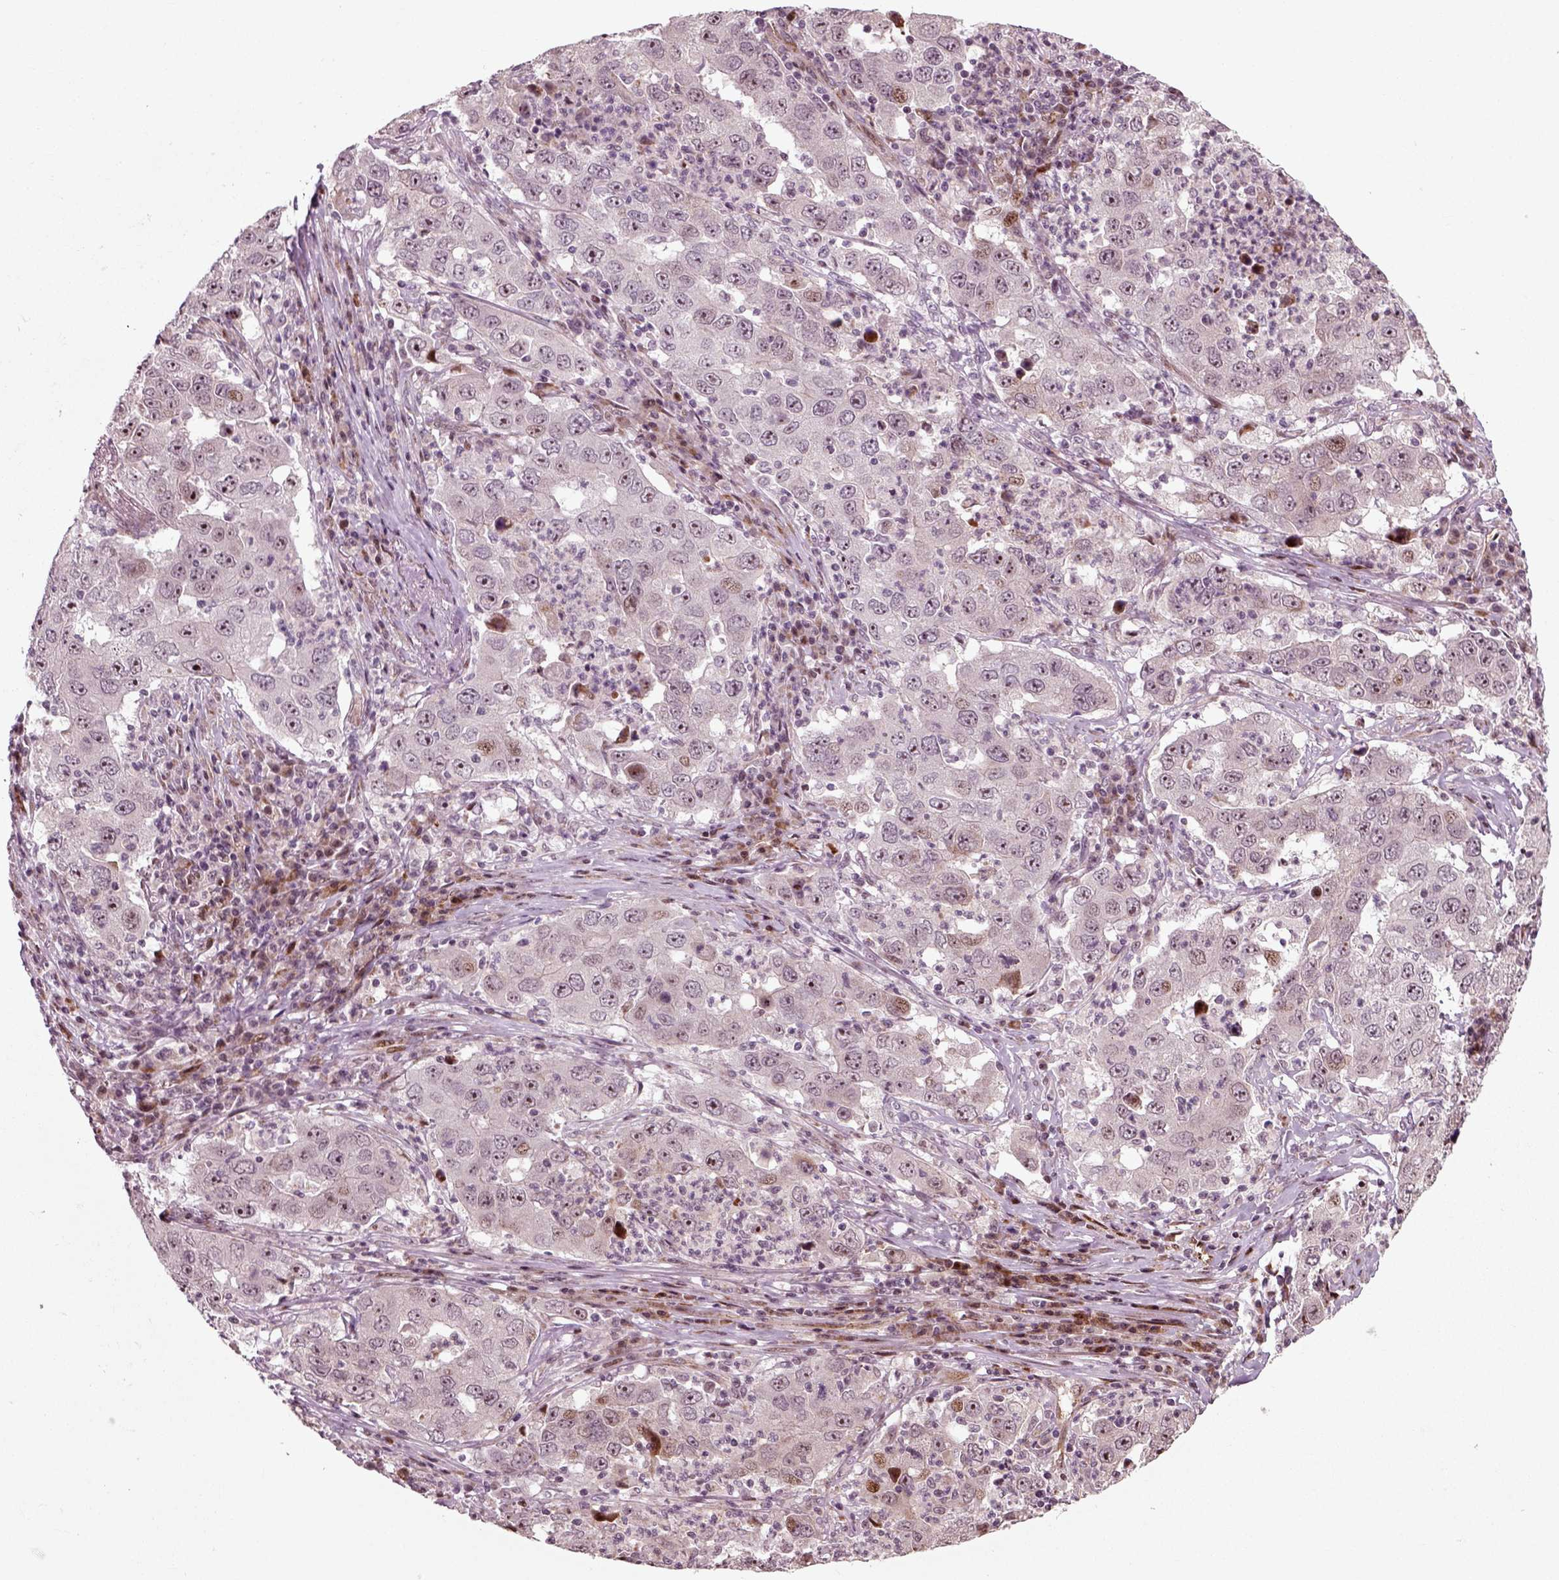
{"staining": {"intensity": "weak", "quantity": "<25%", "location": "nuclear"}, "tissue": "lung cancer", "cell_type": "Tumor cells", "image_type": "cancer", "snomed": [{"axis": "morphology", "description": "Adenocarcinoma, NOS"}, {"axis": "topography", "description": "Lung"}], "caption": "This is an immunohistochemistry histopathology image of human adenocarcinoma (lung). There is no positivity in tumor cells.", "gene": "CDC14A", "patient": {"sex": "male", "age": 73}}